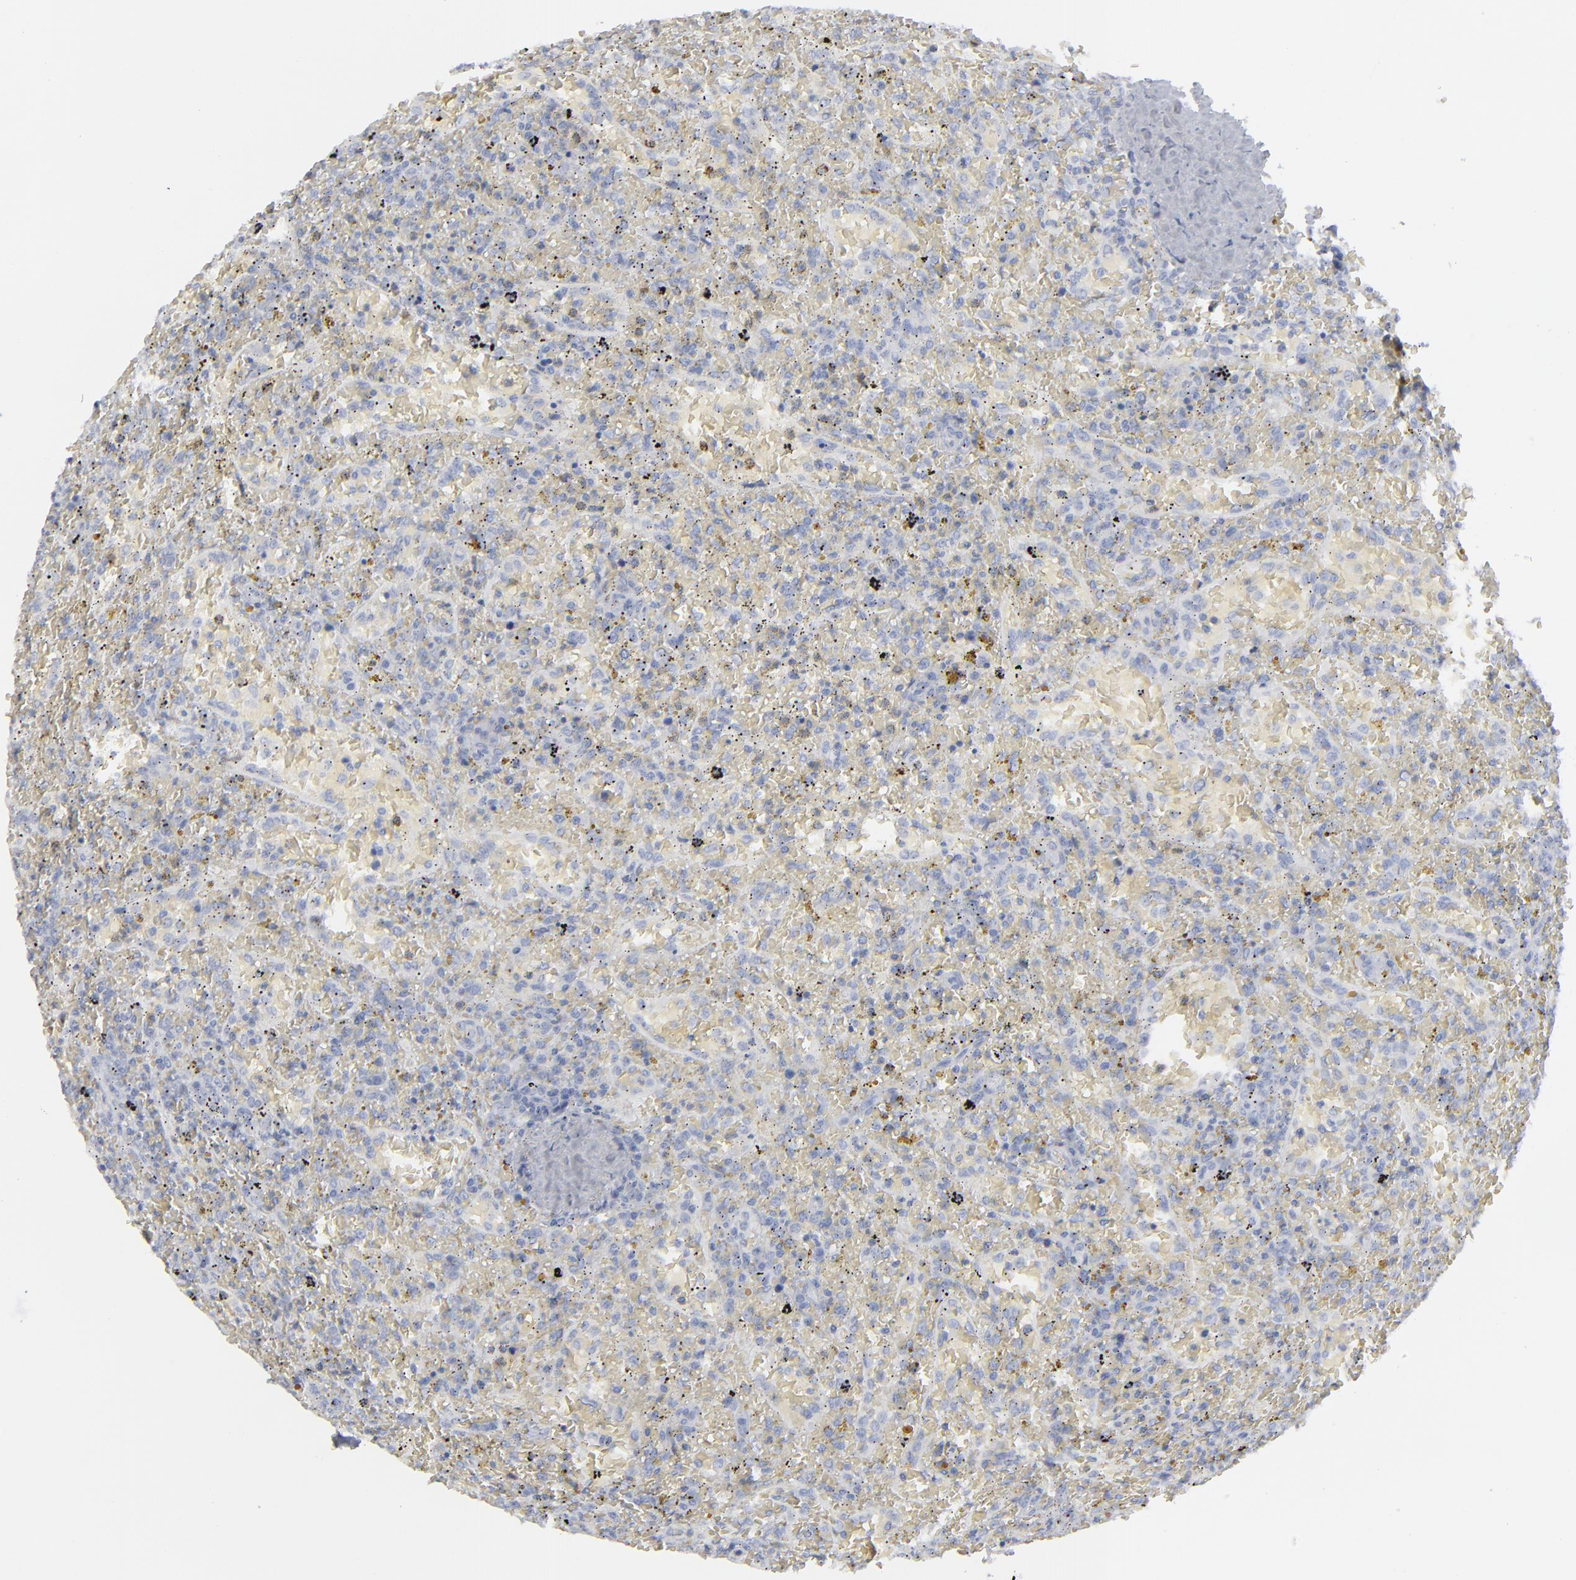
{"staining": {"intensity": "negative", "quantity": "none", "location": "none"}, "tissue": "lymphoma", "cell_type": "Tumor cells", "image_type": "cancer", "snomed": [{"axis": "morphology", "description": "Malignant lymphoma, non-Hodgkin's type, High grade"}, {"axis": "topography", "description": "Spleen"}, {"axis": "topography", "description": "Lymph node"}], "caption": "This micrograph is of lymphoma stained with immunohistochemistry to label a protein in brown with the nuclei are counter-stained blue. There is no staining in tumor cells.", "gene": "MSLN", "patient": {"sex": "female", "age": 70}}